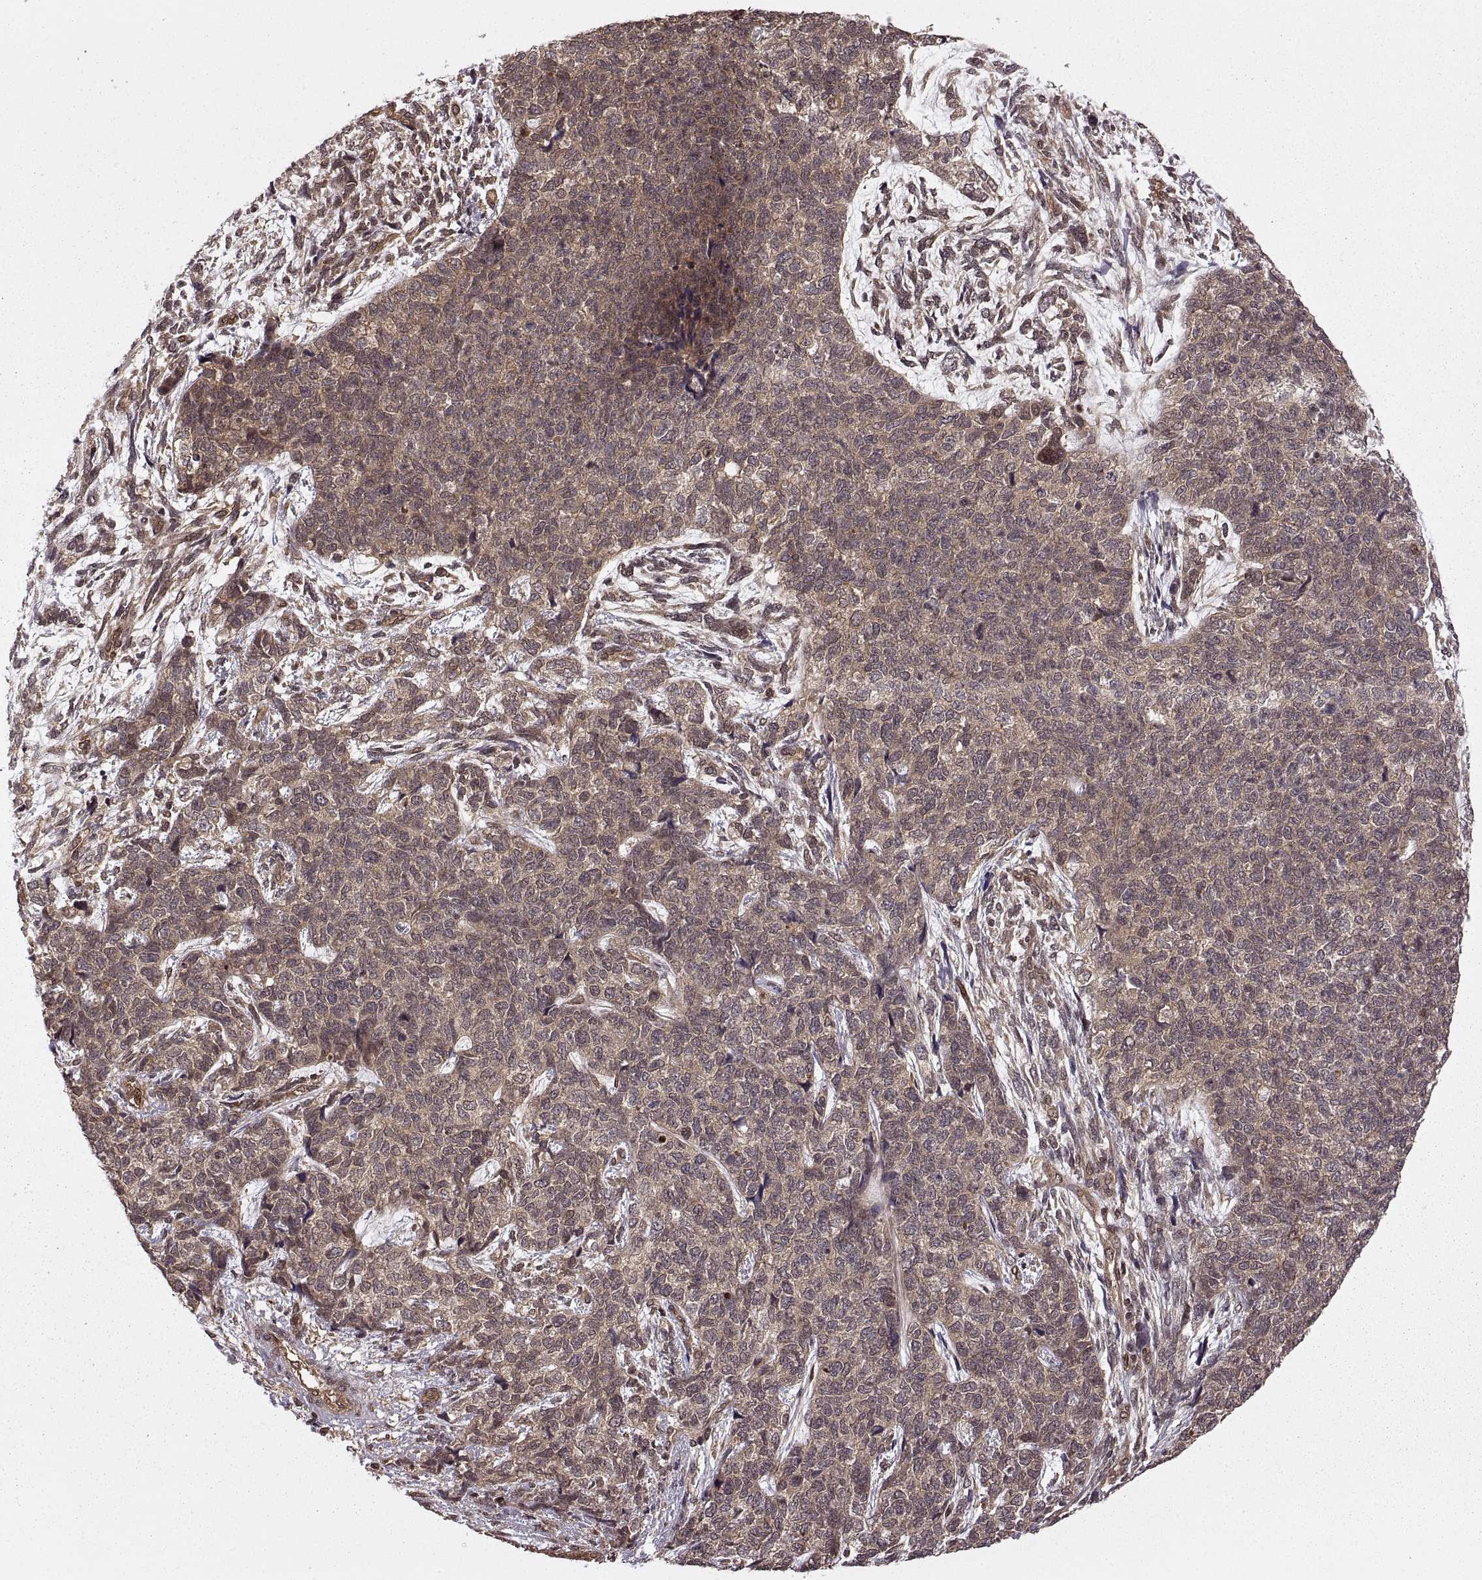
{"staining": {"intensity": "weak", "quantity": ">75%", "location": "cytoplasmic/membranous"}, "tissue": "cervical cancer", "cell_type": "Tumor cells", "image_type": "cancer", "snomed": [{"axis": "morphology", "description": "Squamous cell carcinoma, NOS"}, {"axis": "topography", "description": "Cervix"}], "caption": "Human cervical cancer (squamous cell carcinoma) stained for a protein (brown) displays weak cytoplasmic/membranous positive staining in approximately >75% of tumor cells.", "gene": "DEDD", "patient": {"sex": "female", "age": 63}}